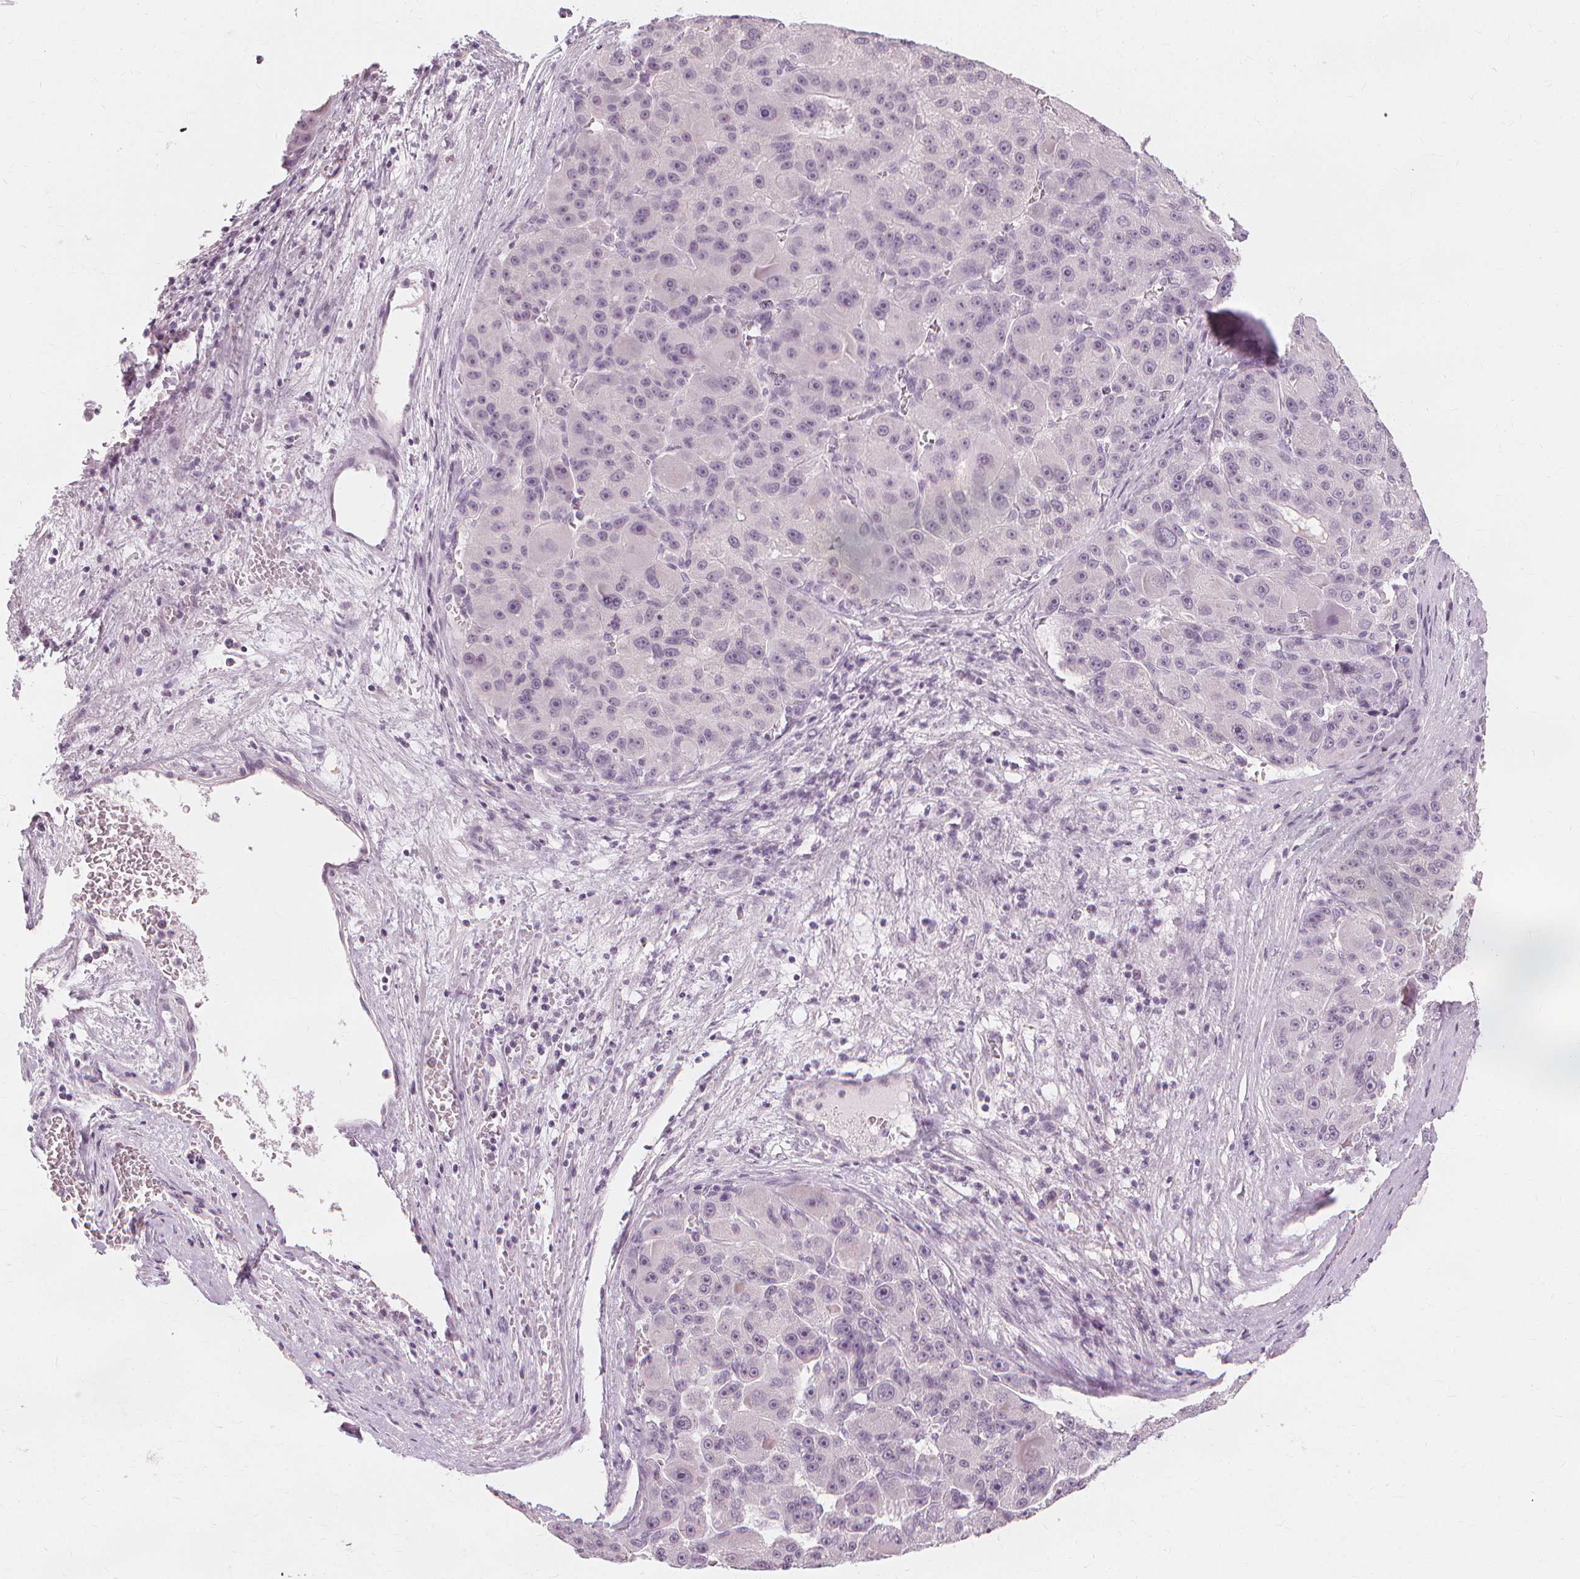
{"staining": {"intensity": "negative", "quantity": "none", "location": "none"}, "tissue": "liver cancer", "cell_type": "Tumor cells", "image_type": "cancer", "snomed": [{"axis": "morphology", "description": "Carcinoma, Hepatocellular, NOS"}, {"axis": "topography", "description": "Liver"}], "caption": "Liver hepatocellular carcinoma was stained to show a protein in brown. There is no significant staining in tumor cells.", "gene": "NXPE1", "patient": {"sex": "male", "age": 76}}